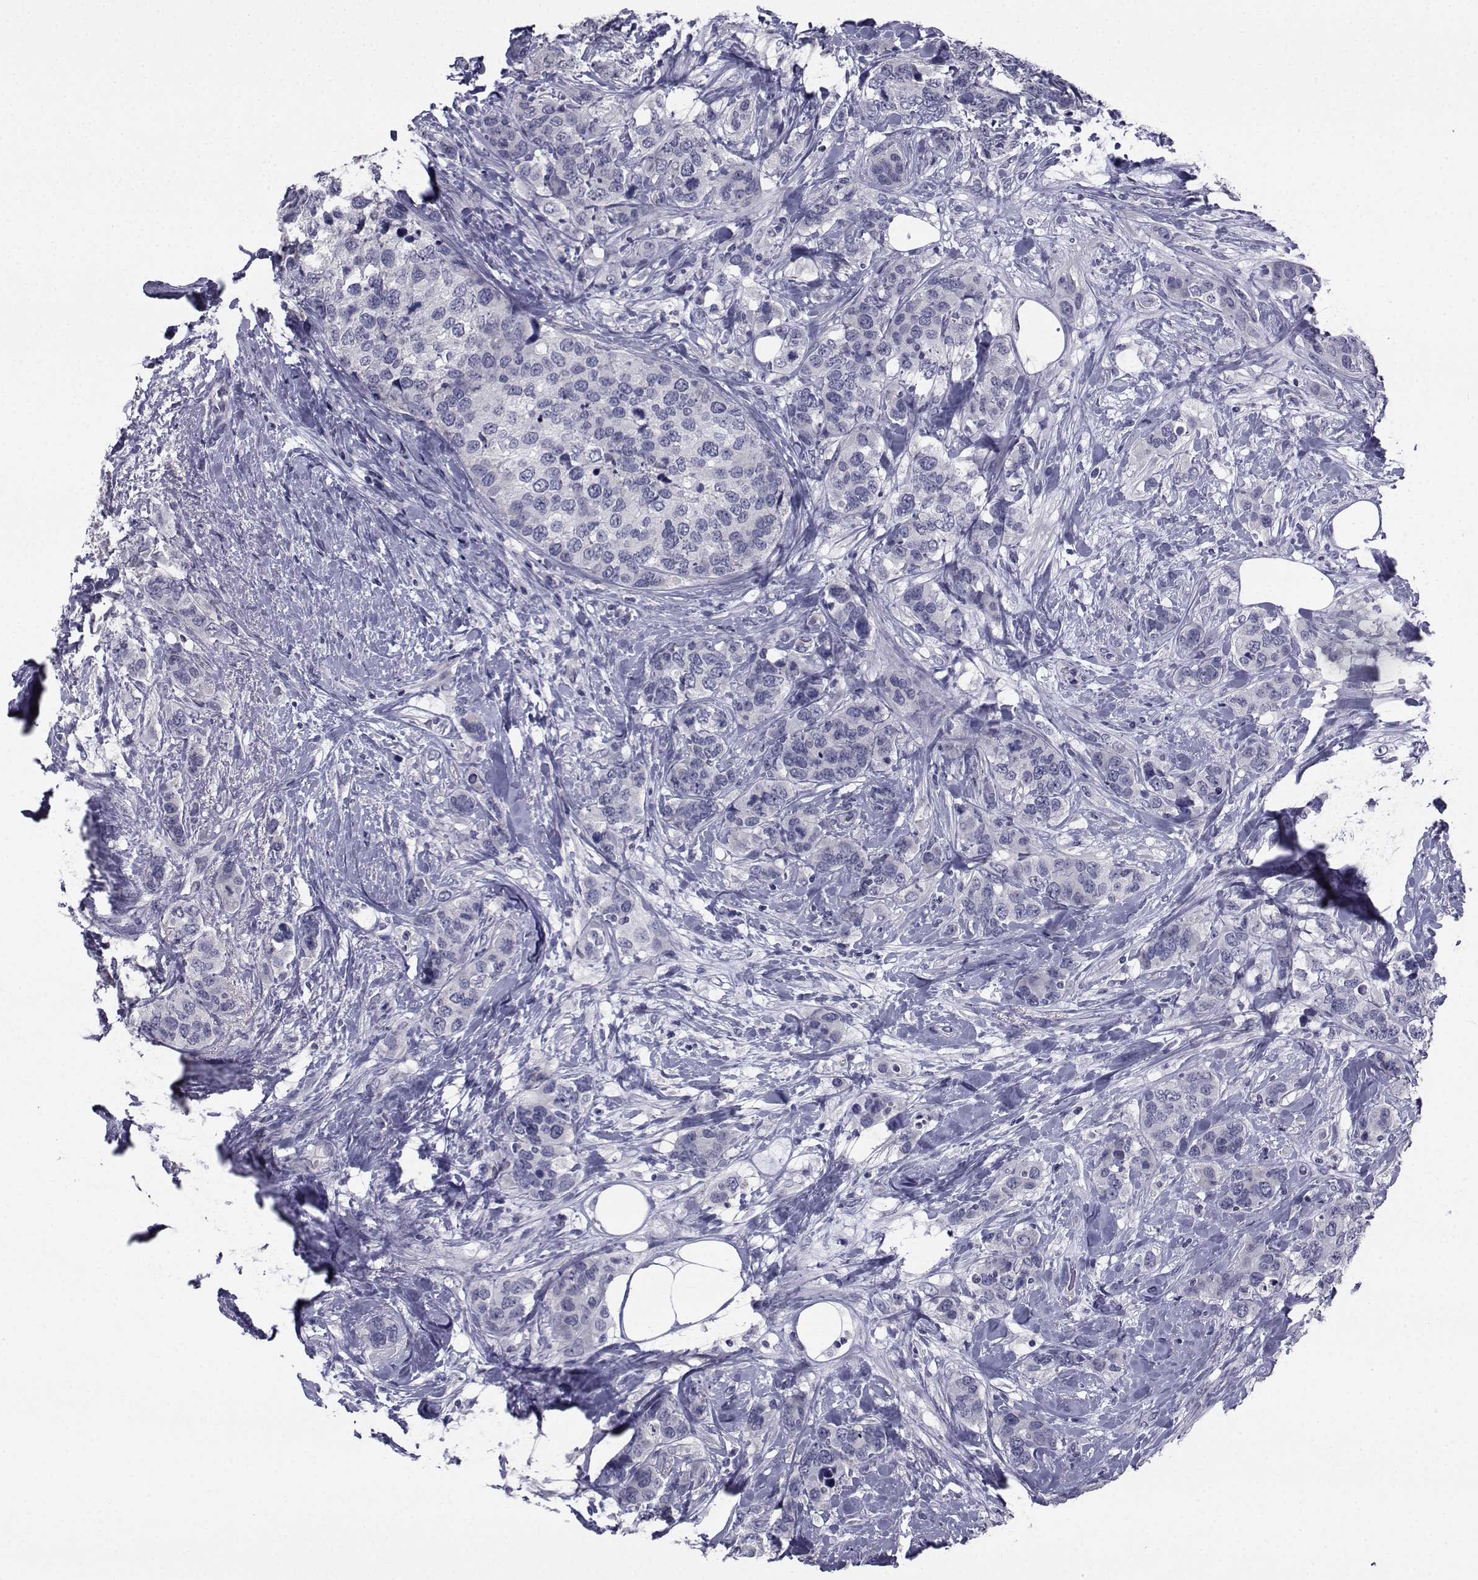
{"staining": {"intensity": "negative", "quantity": "none", "location": "none"}, "tissue": "breast cancer", "cell_type": "Tumor cells", "image_type": "cancer", "snomed": [{"axis": "morphology", "description": "Lobular carcinoma"}, {"axis": "topography", "description": "Breast"}], "caption": "High power microscopy image of an immunohistochemistry histopathology image of breast cancer, revealing no significant positivity in tumor cells.", "gene": "CHRNA1", "patient": {"sex": "female", "age": 59}}